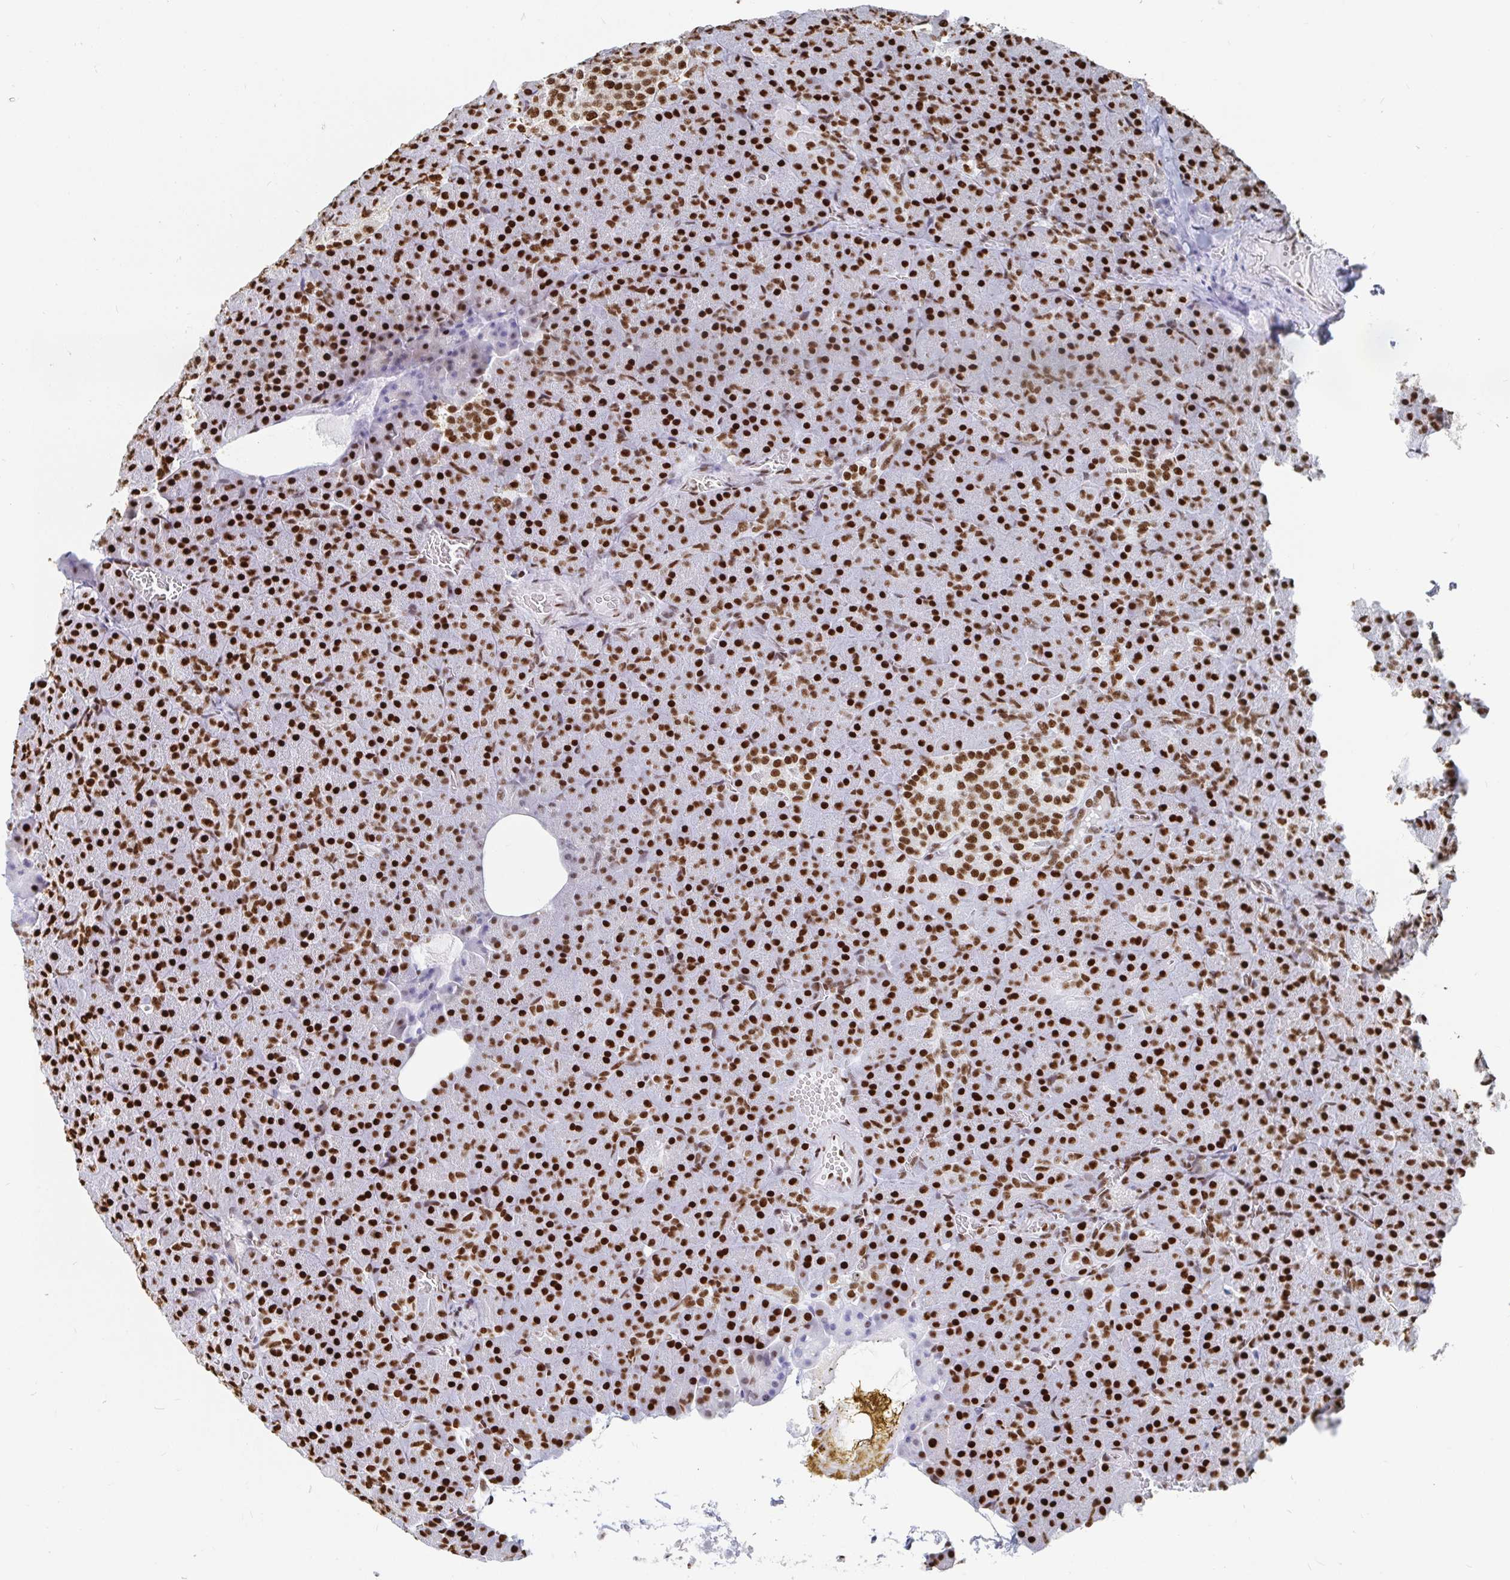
{"staining": {"intensity": "strong", "quantity": ">75%", "location": "nuclear"}, "tissue": "pancreas", "cell_type": "Exocrine glandular cells", "image_type": "normal", "snomed": [{"axis": "morphology", "description": "Normal tissue, NOS"}, {"axis": "topography", "description": "Pancreas"}], "caption": "This photomicrograph reveals immunohistochemistry (IHC) staining of benign pancreas, with high strong nuclear positivity in approximately >75% of exocrine glandular cells.", "gene": "EWSR1", "patient": {"sex": "female", "age": 74}}